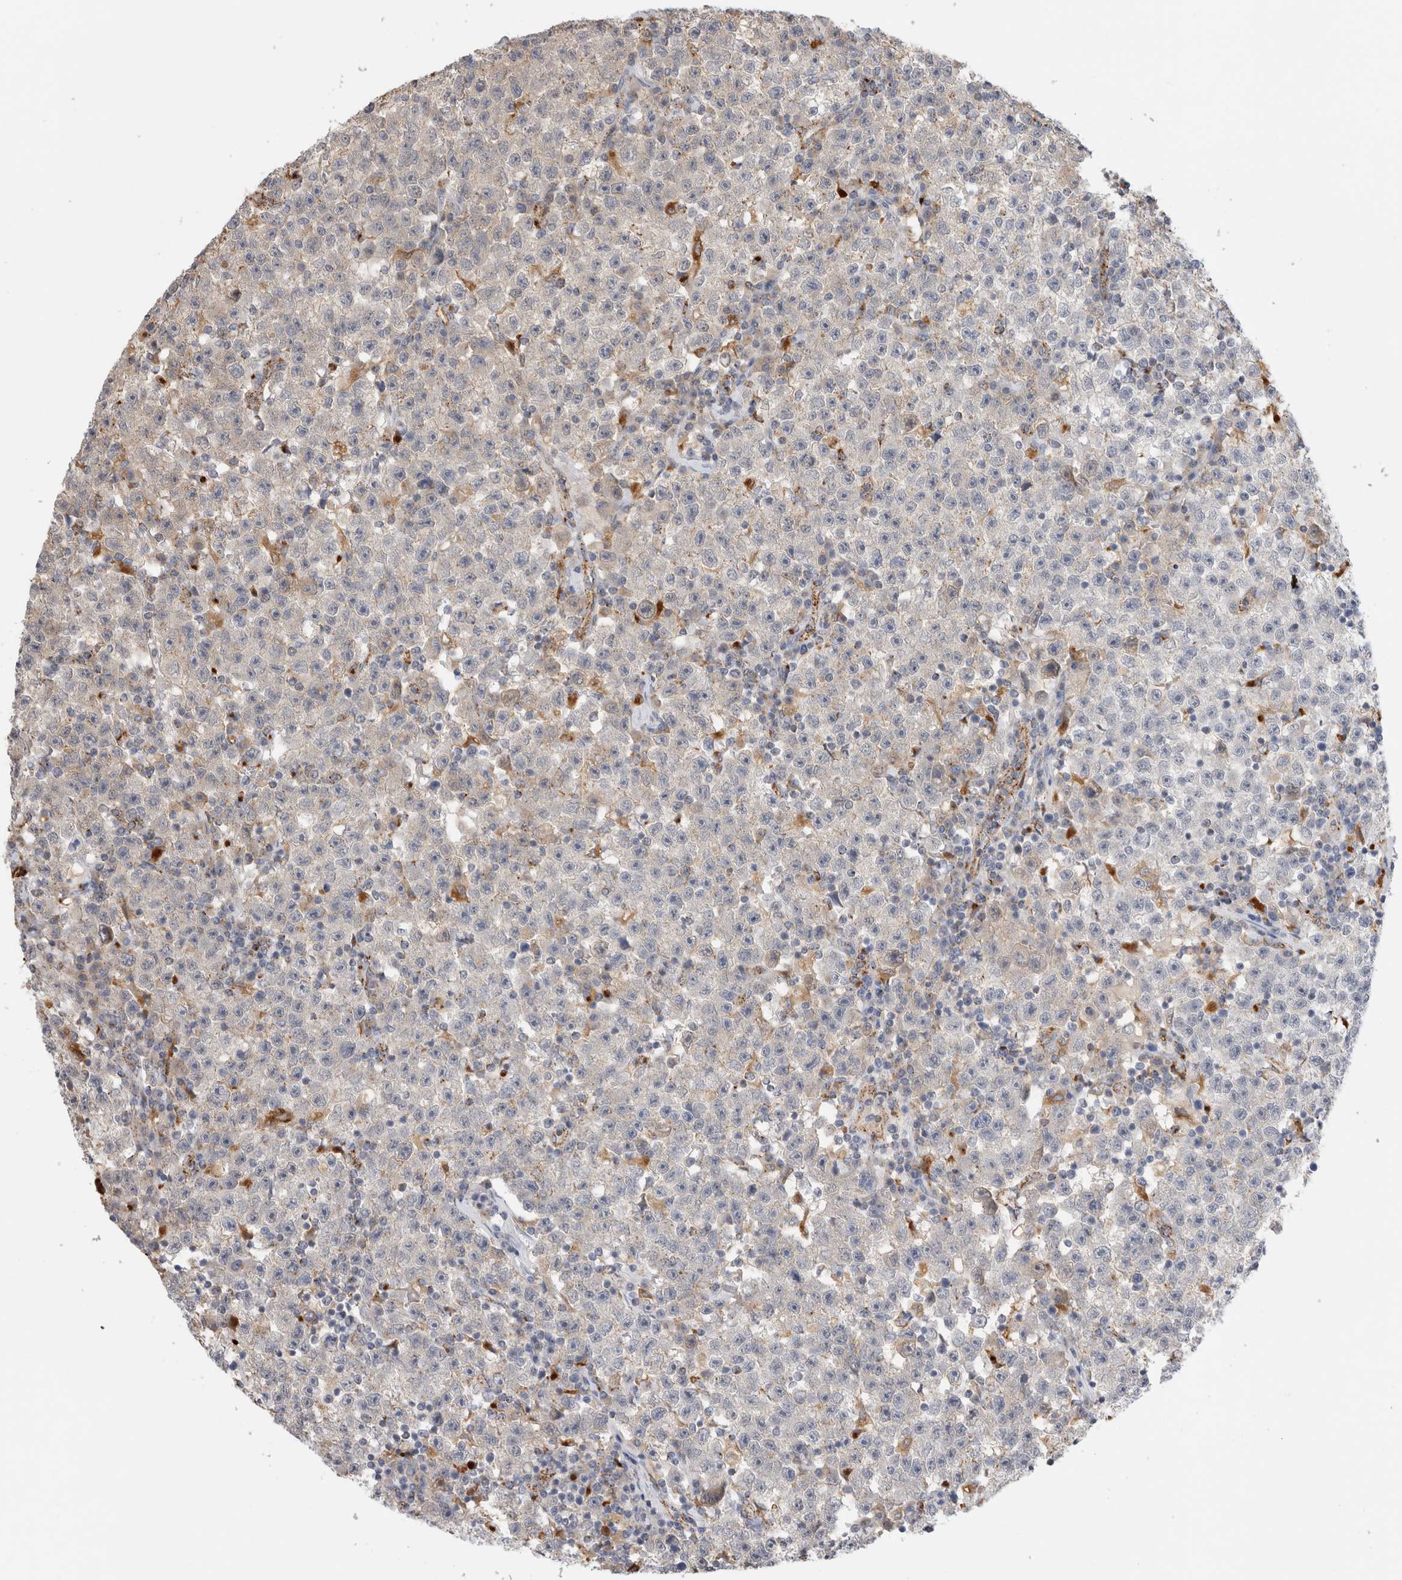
{"staining": {"intensity": "negative", "quantity": "none", "location": "none"}, "tissue": "testis cancer", "cell_type": "Tumor cells", "image_type": "cancer", "snomed": [{"axis": "morphology", "description": "Seminoma, NOS"}, {"axis": "topography", "description": "Testis"}], "caption": "An IHC photomicrograph of seminoma (testis) is shown. There is no staining in tumor cells of seminoma (testis).", "gene": "GNS", "patient": {"sex": "male", "age": 22}}